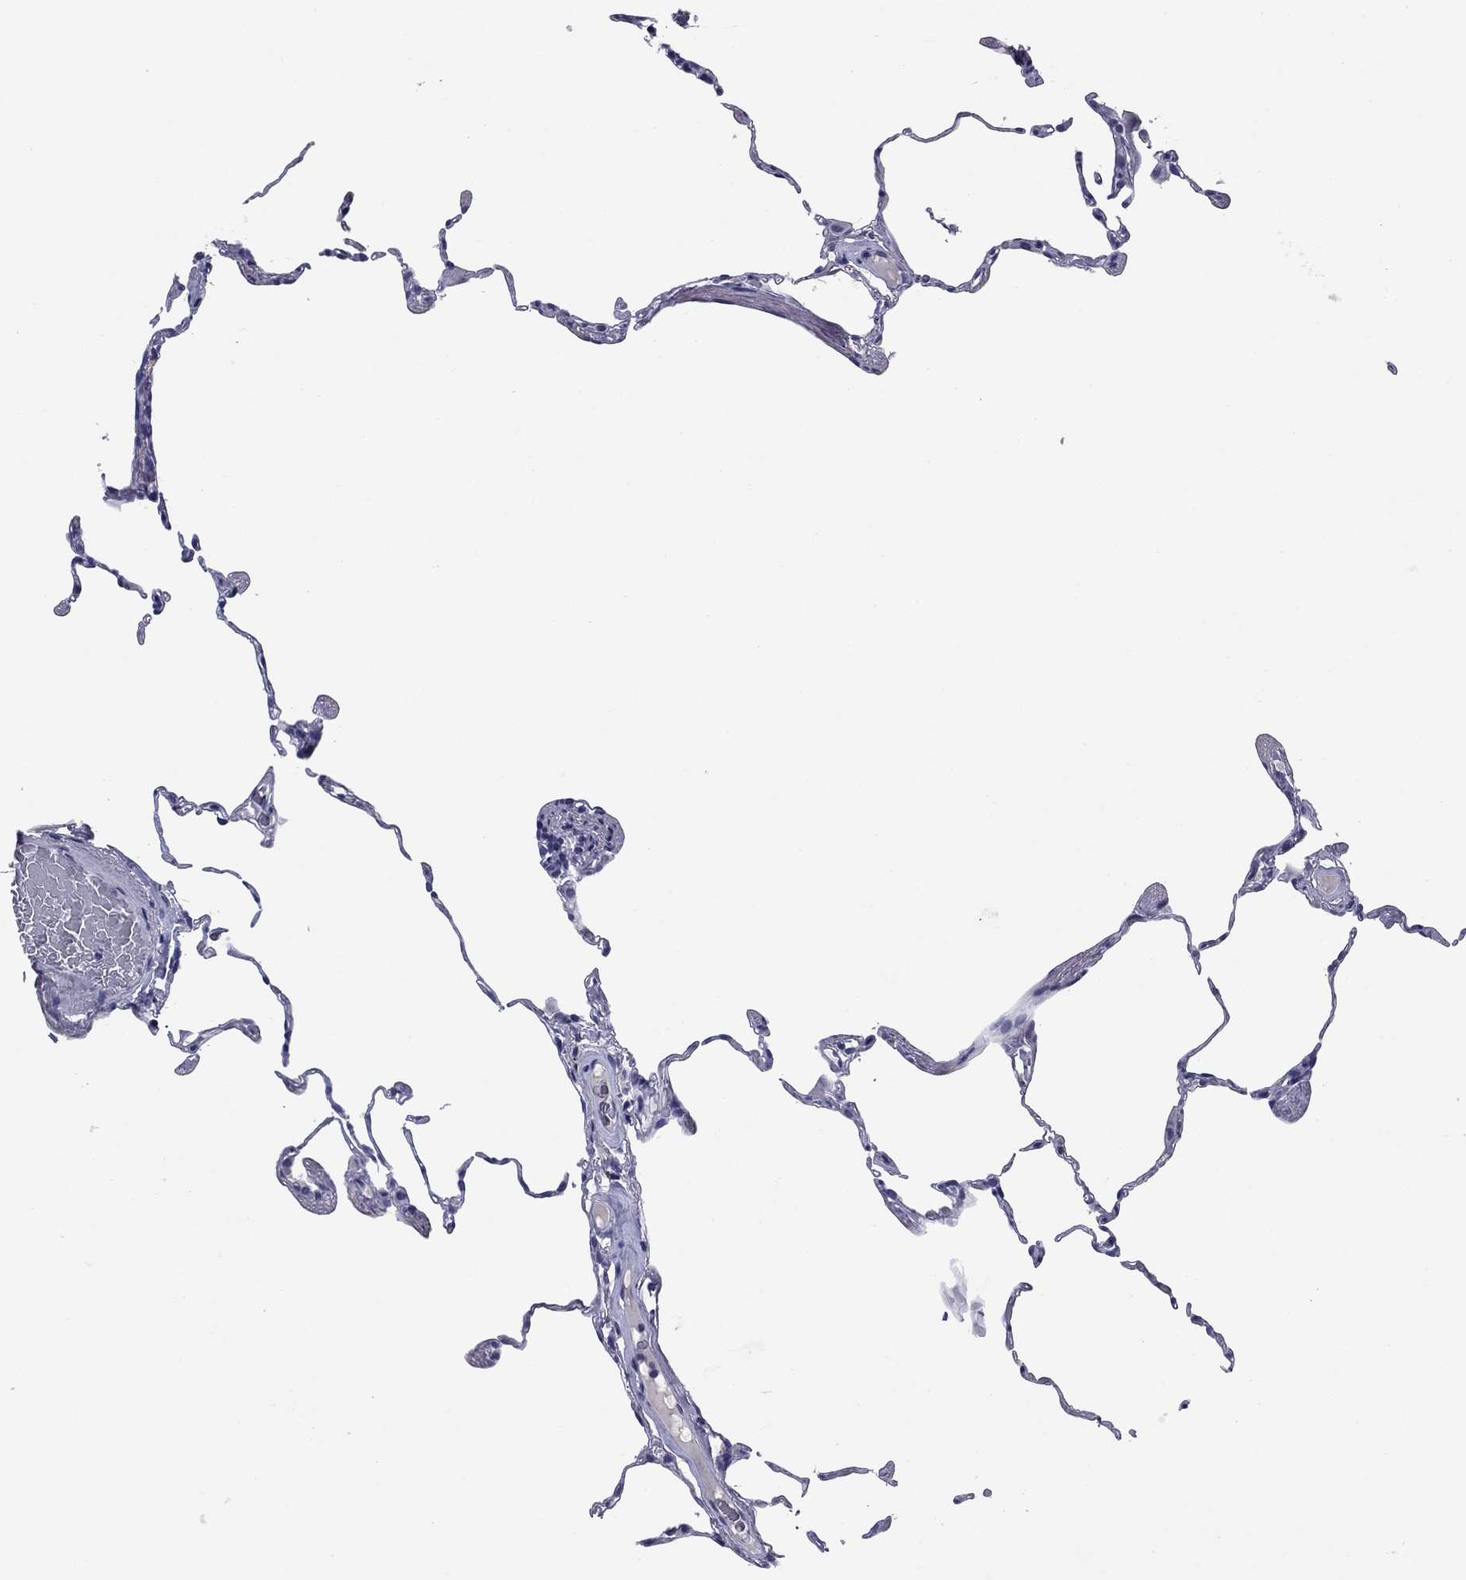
{"staining": {"intensity": "negative", "quantity": "none", "location": "none"}, "tissue": "lung", "cell_type": "Alveolar cells", "image_type": "normal", "snomed": [{"axis": "morphology", "description": "Normal tissue, NOS"}, {"axis": "topography", "description": "Lung"}], "caption": "Alveolar cells show no significant protein staining in unremarkable lung.", "gene": "ABCC2", "patient": {"sex": "female", "age": 57}}